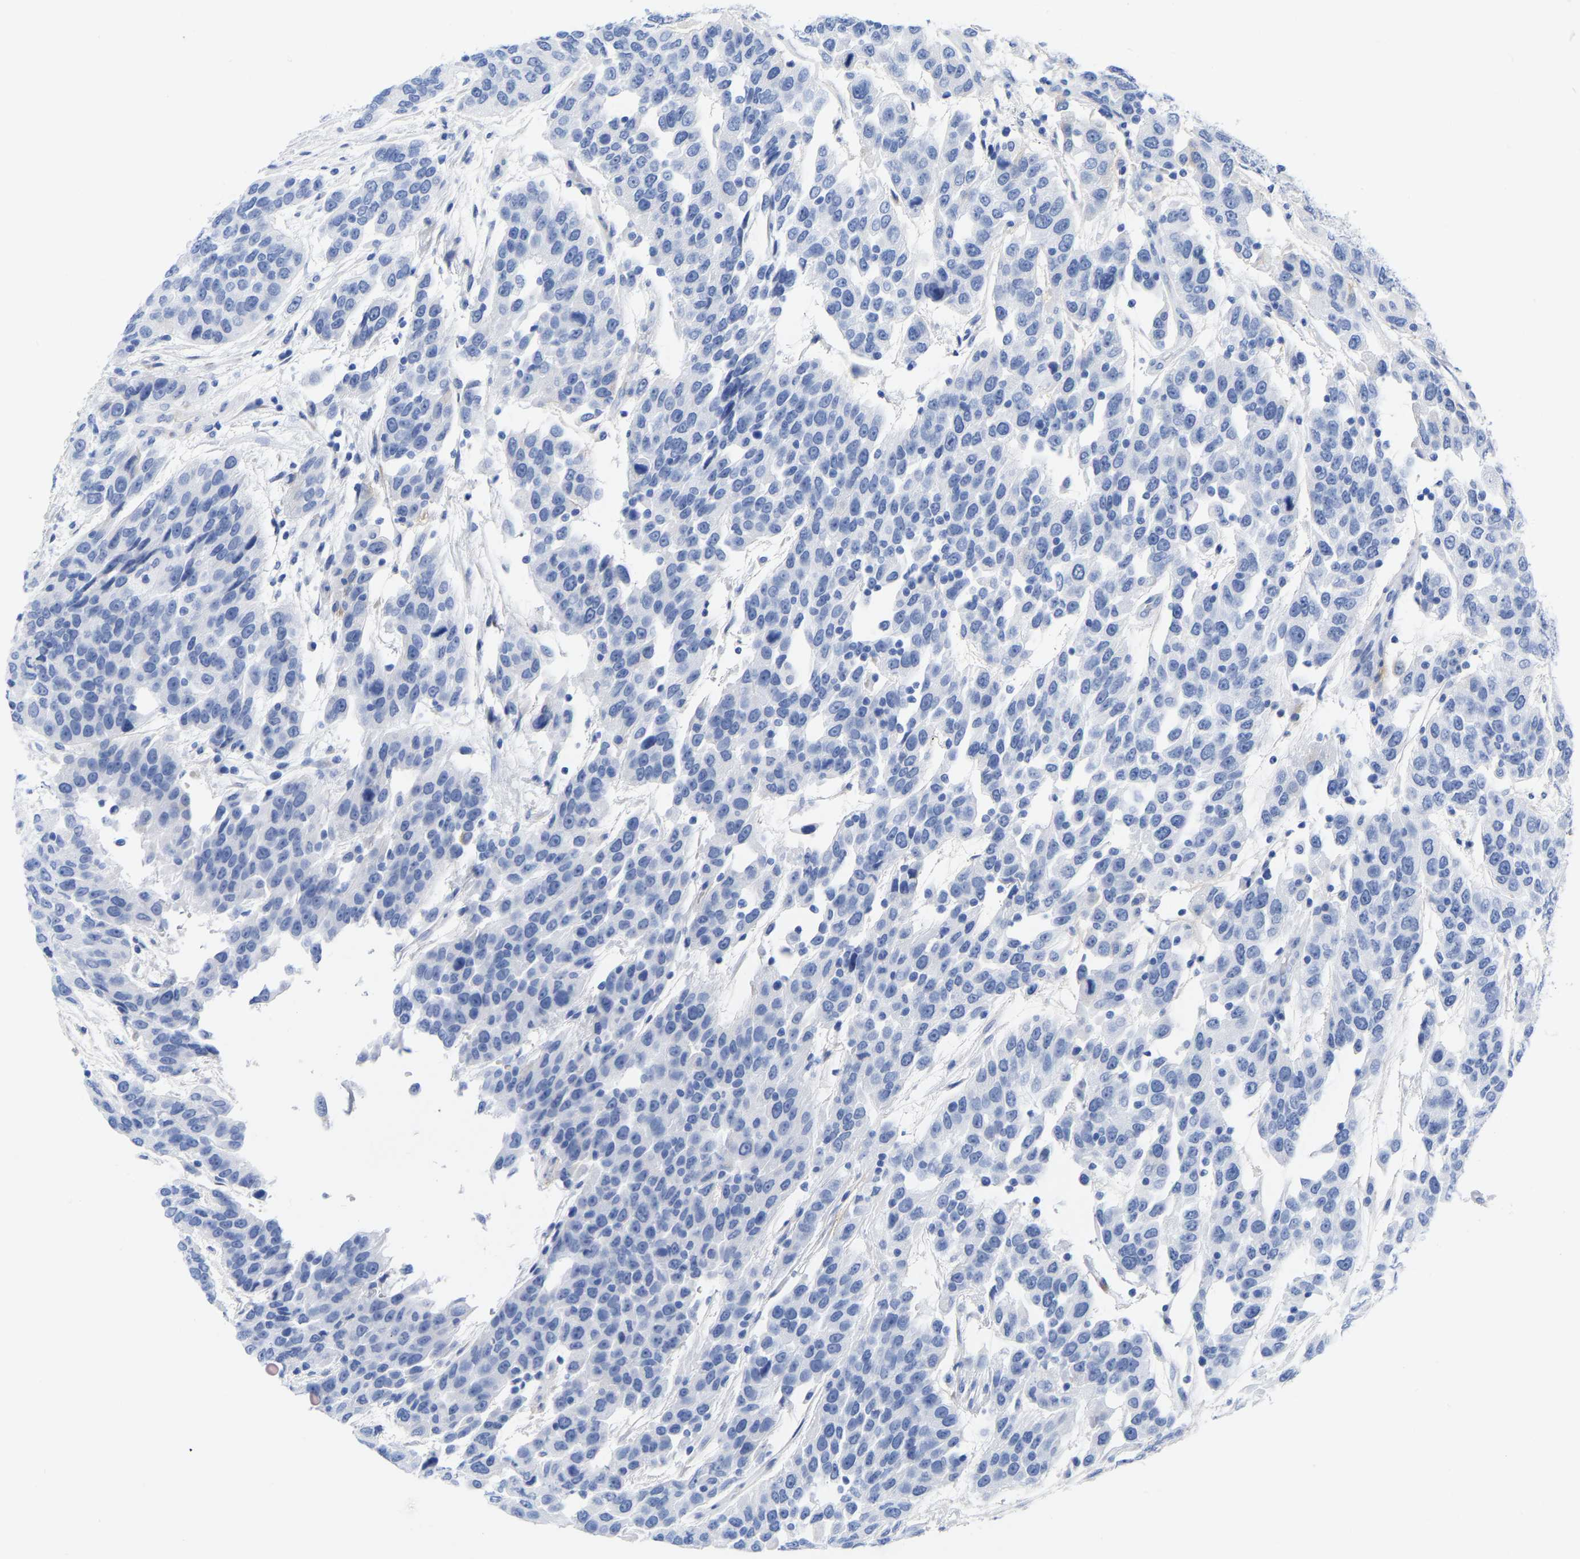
{"staining": {"intensity": "negative", "quantity": "none", "location": "none"}, "tissue": "urothelial cancer", "cell_type": "Tumor cells", "image_type": "cancer", "snomed": [{"axis": "morphology", "description": "Urothelial carcinoma, High grade"}, {"axis": "topography", "description": "Urinary bladder"}], "caption": "Urothelial cancer was stained to show a protein in brown. There is no significant expression in tumor cells.", "gene": "HAPLN1", "patient": {"sex": "female", "age": 80}}